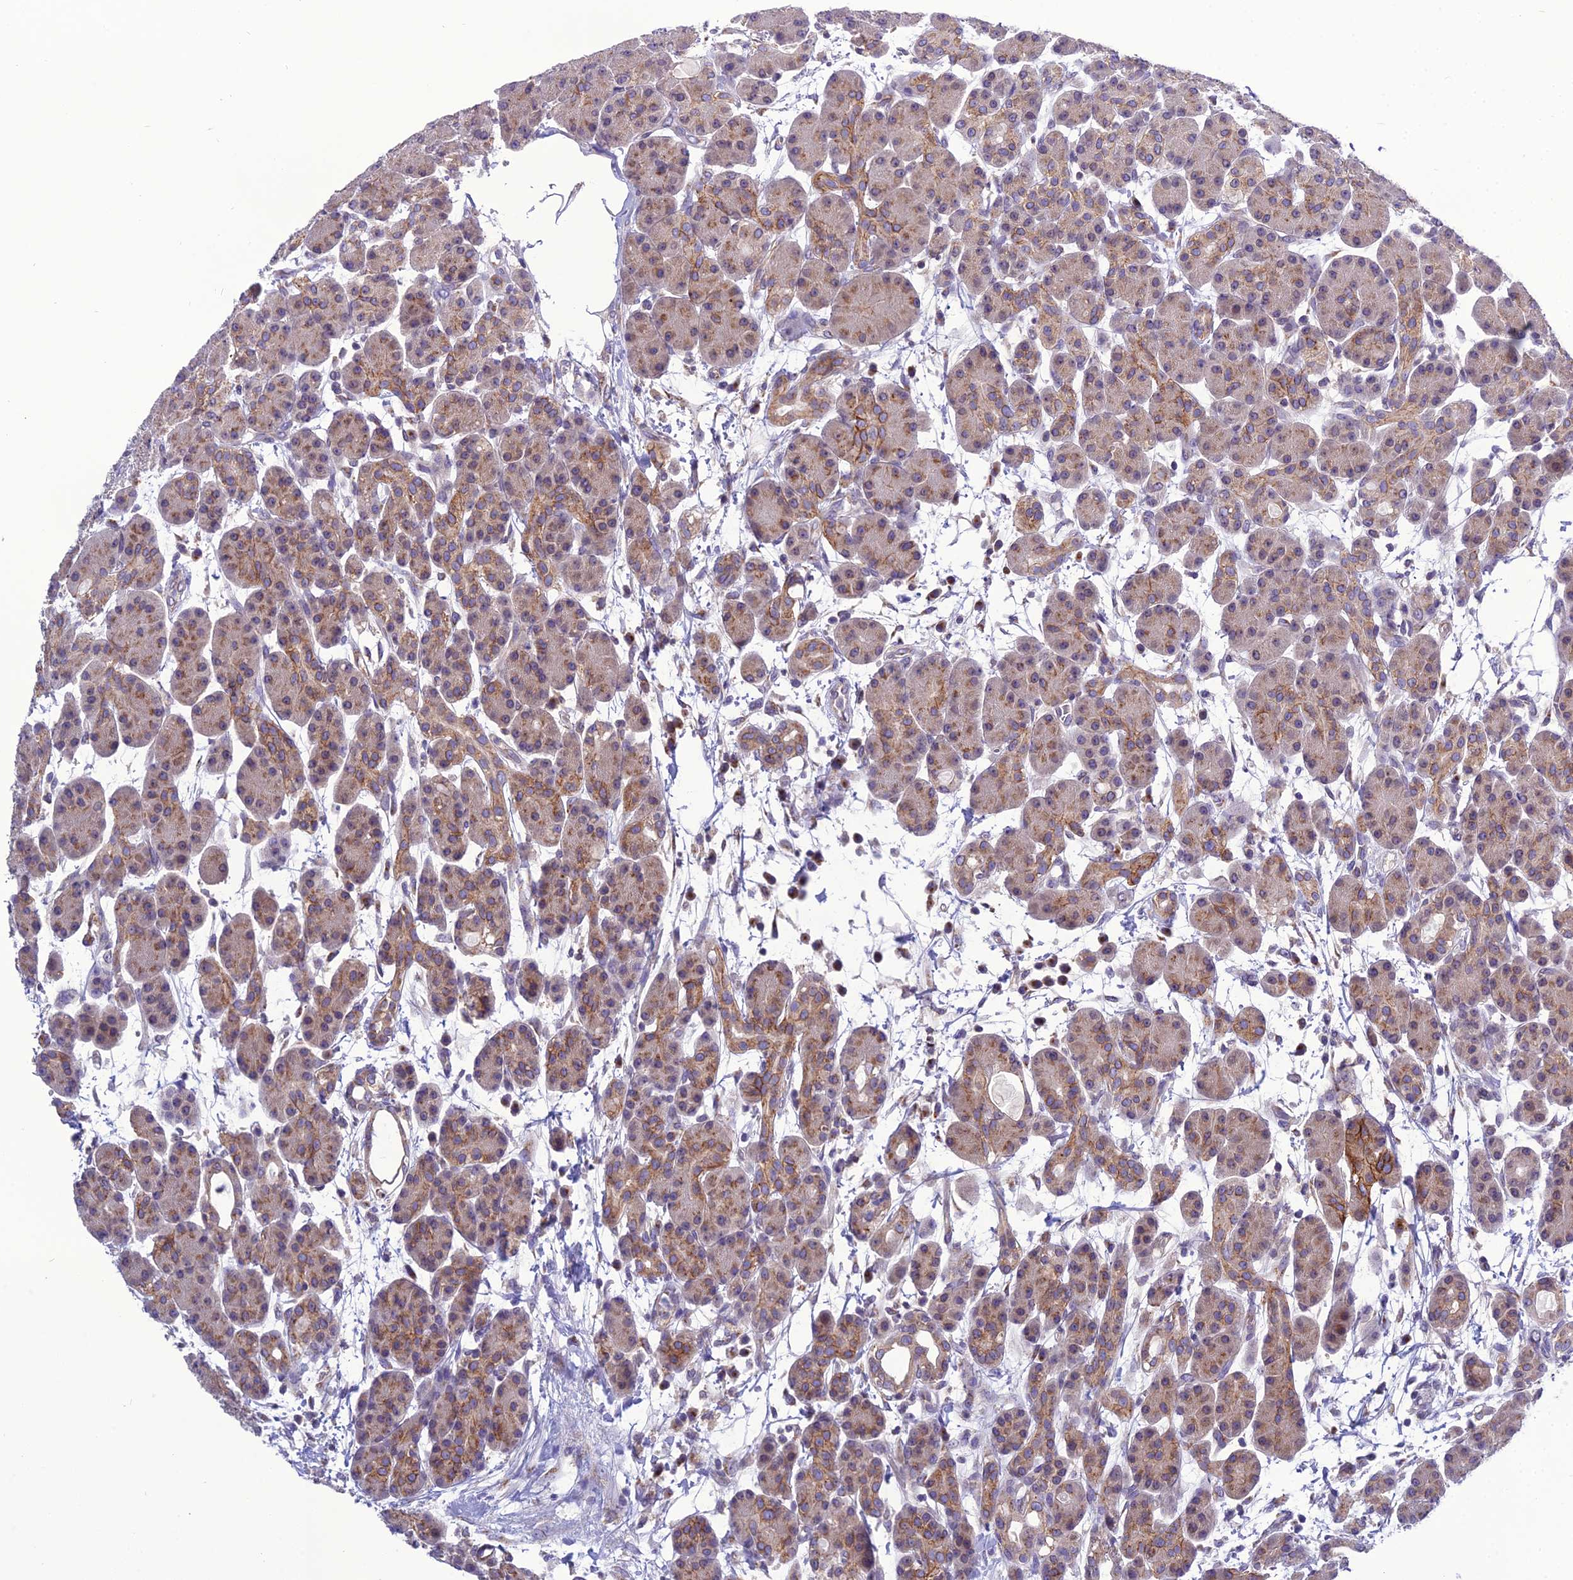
{"staining": {"intensity": "moderate", "quantity": ">75%", "location": "cytoplasmic/membranous"}, "tissue": "pancreas", "cell_type": "Exocrine glandular cells", "image_type": "normal", "snomed": [{"axis": "morphology", "description": "Normal tissue, NOS"}, {"axis": "topography", "description": "Pancreas"}], "caption": "High-magnification brightfield microscopy of normal pancreas stained with DAB (brown) and counterstained with hematoxylin (blue). exocrine glandular cells exhibit moderate cytoplasmic/membranous expression is seen in about>75% of cells. (Brightfield microscopy of DAB IHC at high magnification).", "gene": "GOLPH3", "patient": {"sex": "male", "age": 63}}